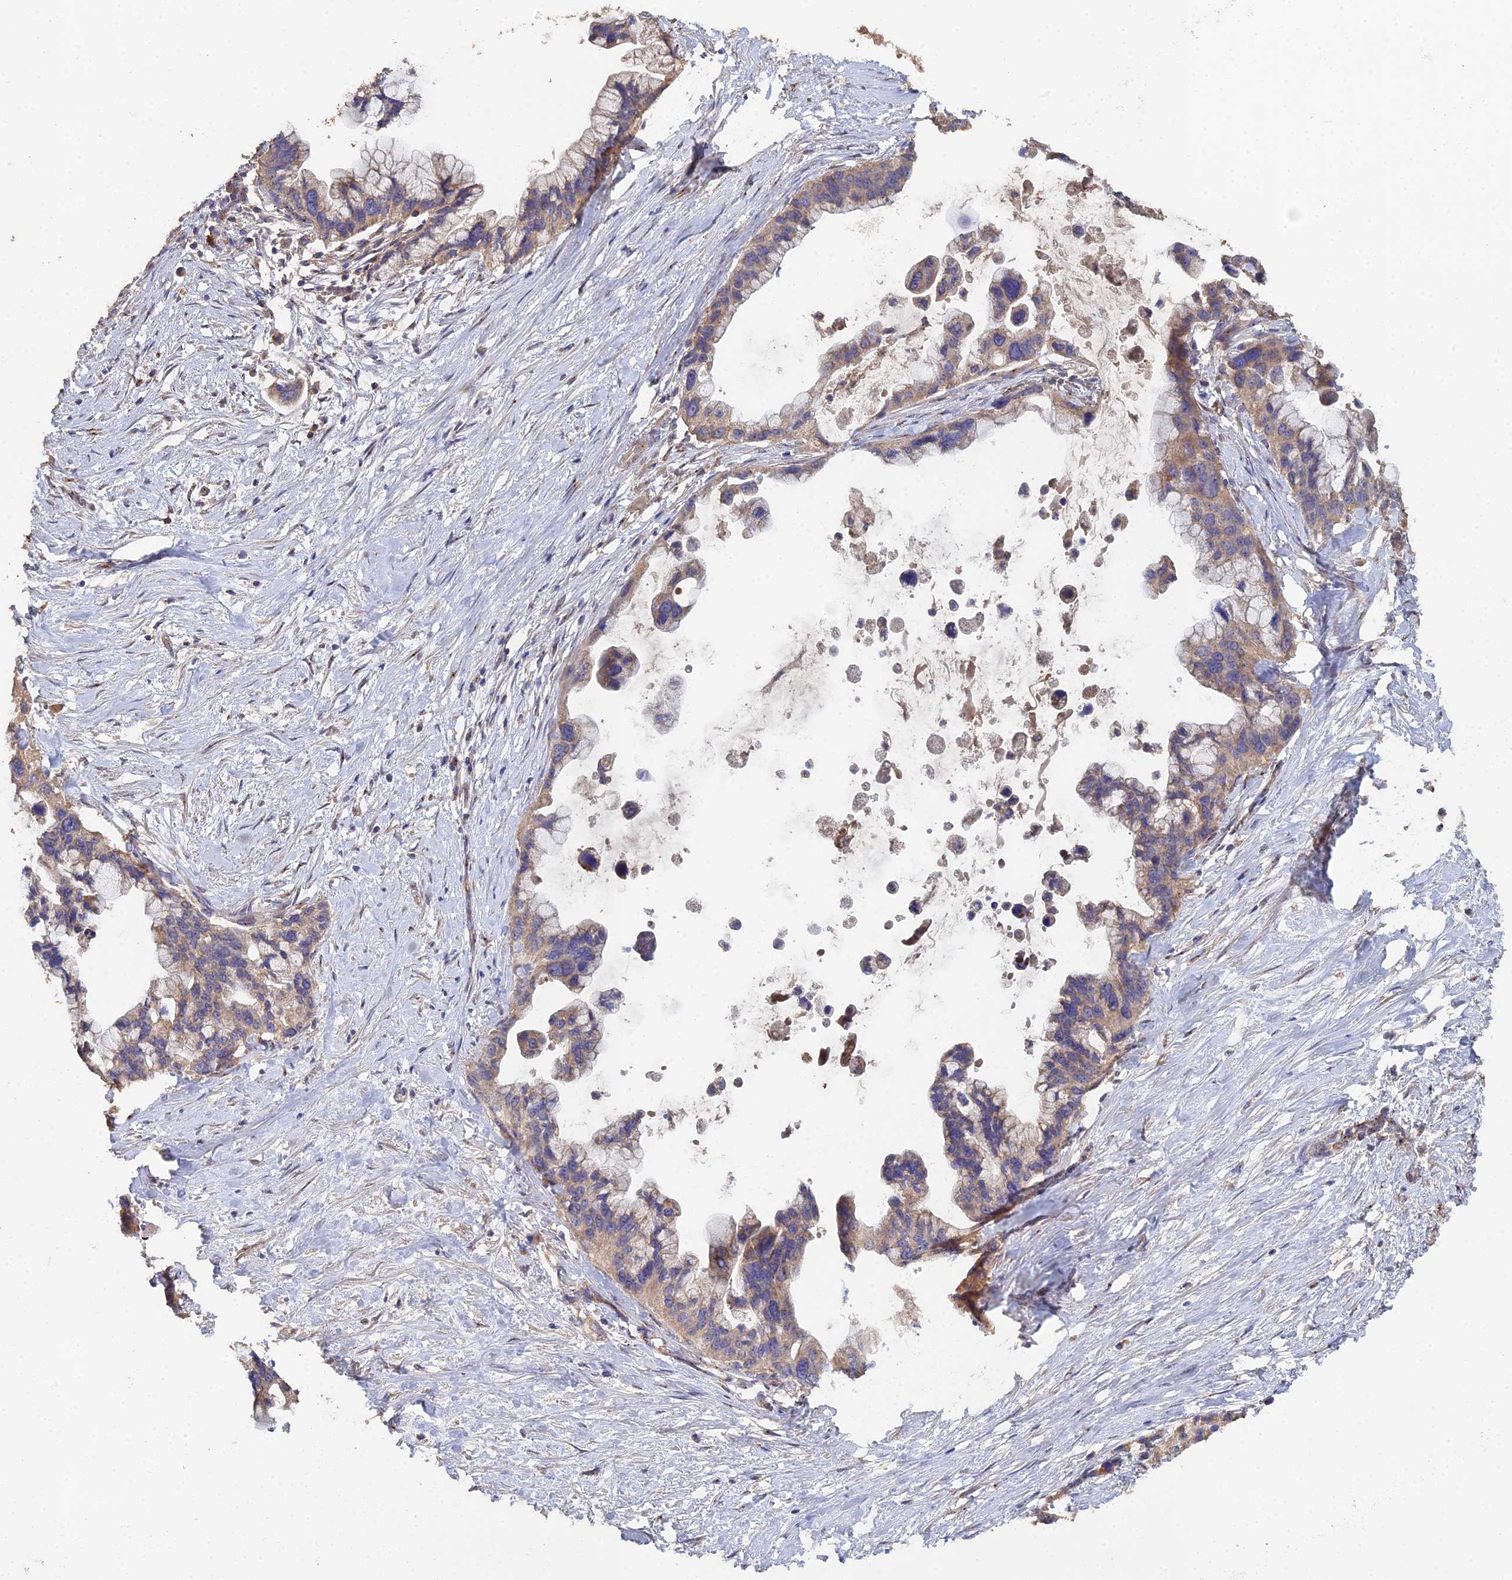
{"staining": {"intensity": "weak", "quantity": ">75%", "location": "cytoplasmic/membranous"}, "tissue": "pancreatic cancer", "cell_type": "Tumor cells", "image_type": "cancer", "snomed": [{"axis": "morphology", "description": "Adenocarcinoma, NOS"}, {"axis": "topography", "description": "Pancreas"}], "caption": "The immunohistochemical stain highlights weak cytoplasmic/membranous expression in tumor cells of pancreatic adenocarcinoma tissue.", "gene": "SPANXN4", "patient": {"sex": "female", "age": 83}}